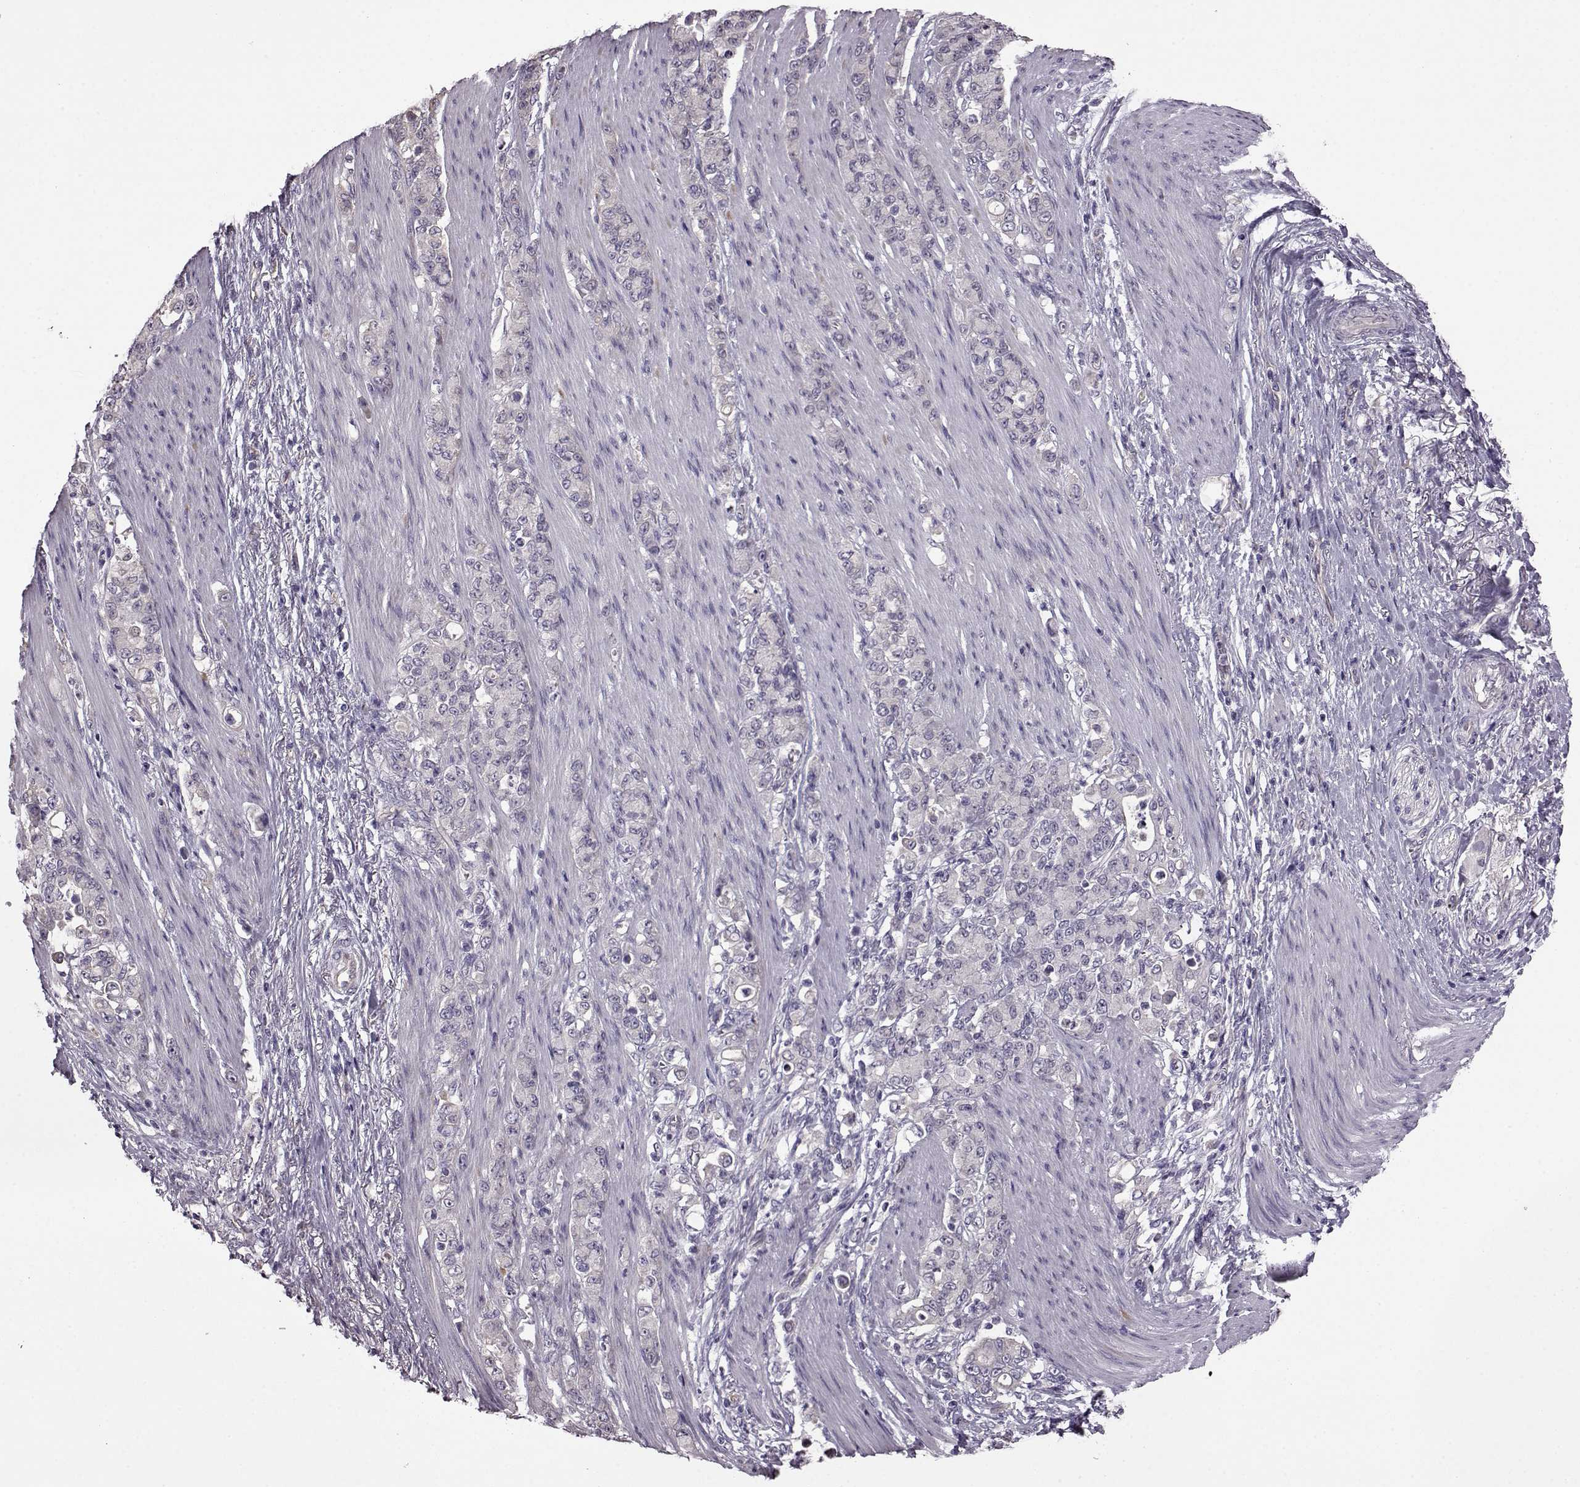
{"staining": {"intensity": "negative", "quantity": "none", "location": "none"}, "tissue": "stomach cancer", "cell_type": "Tumor cells", "image_type": "cancer", "snomed": [{"axis": "morphology", "description": "Adenocarcinoma, NOS"}, {"axis": "topography", "description": "Stomach"}], "caption": "An immunohistochemistry micrograph of adenocarcinoma (stomach) is shown. There is no staining in tumor cells of adenocarcinoma (stomach).", "gene": "EDDM3B", "patient": {"sex": "female", "age": 79}}